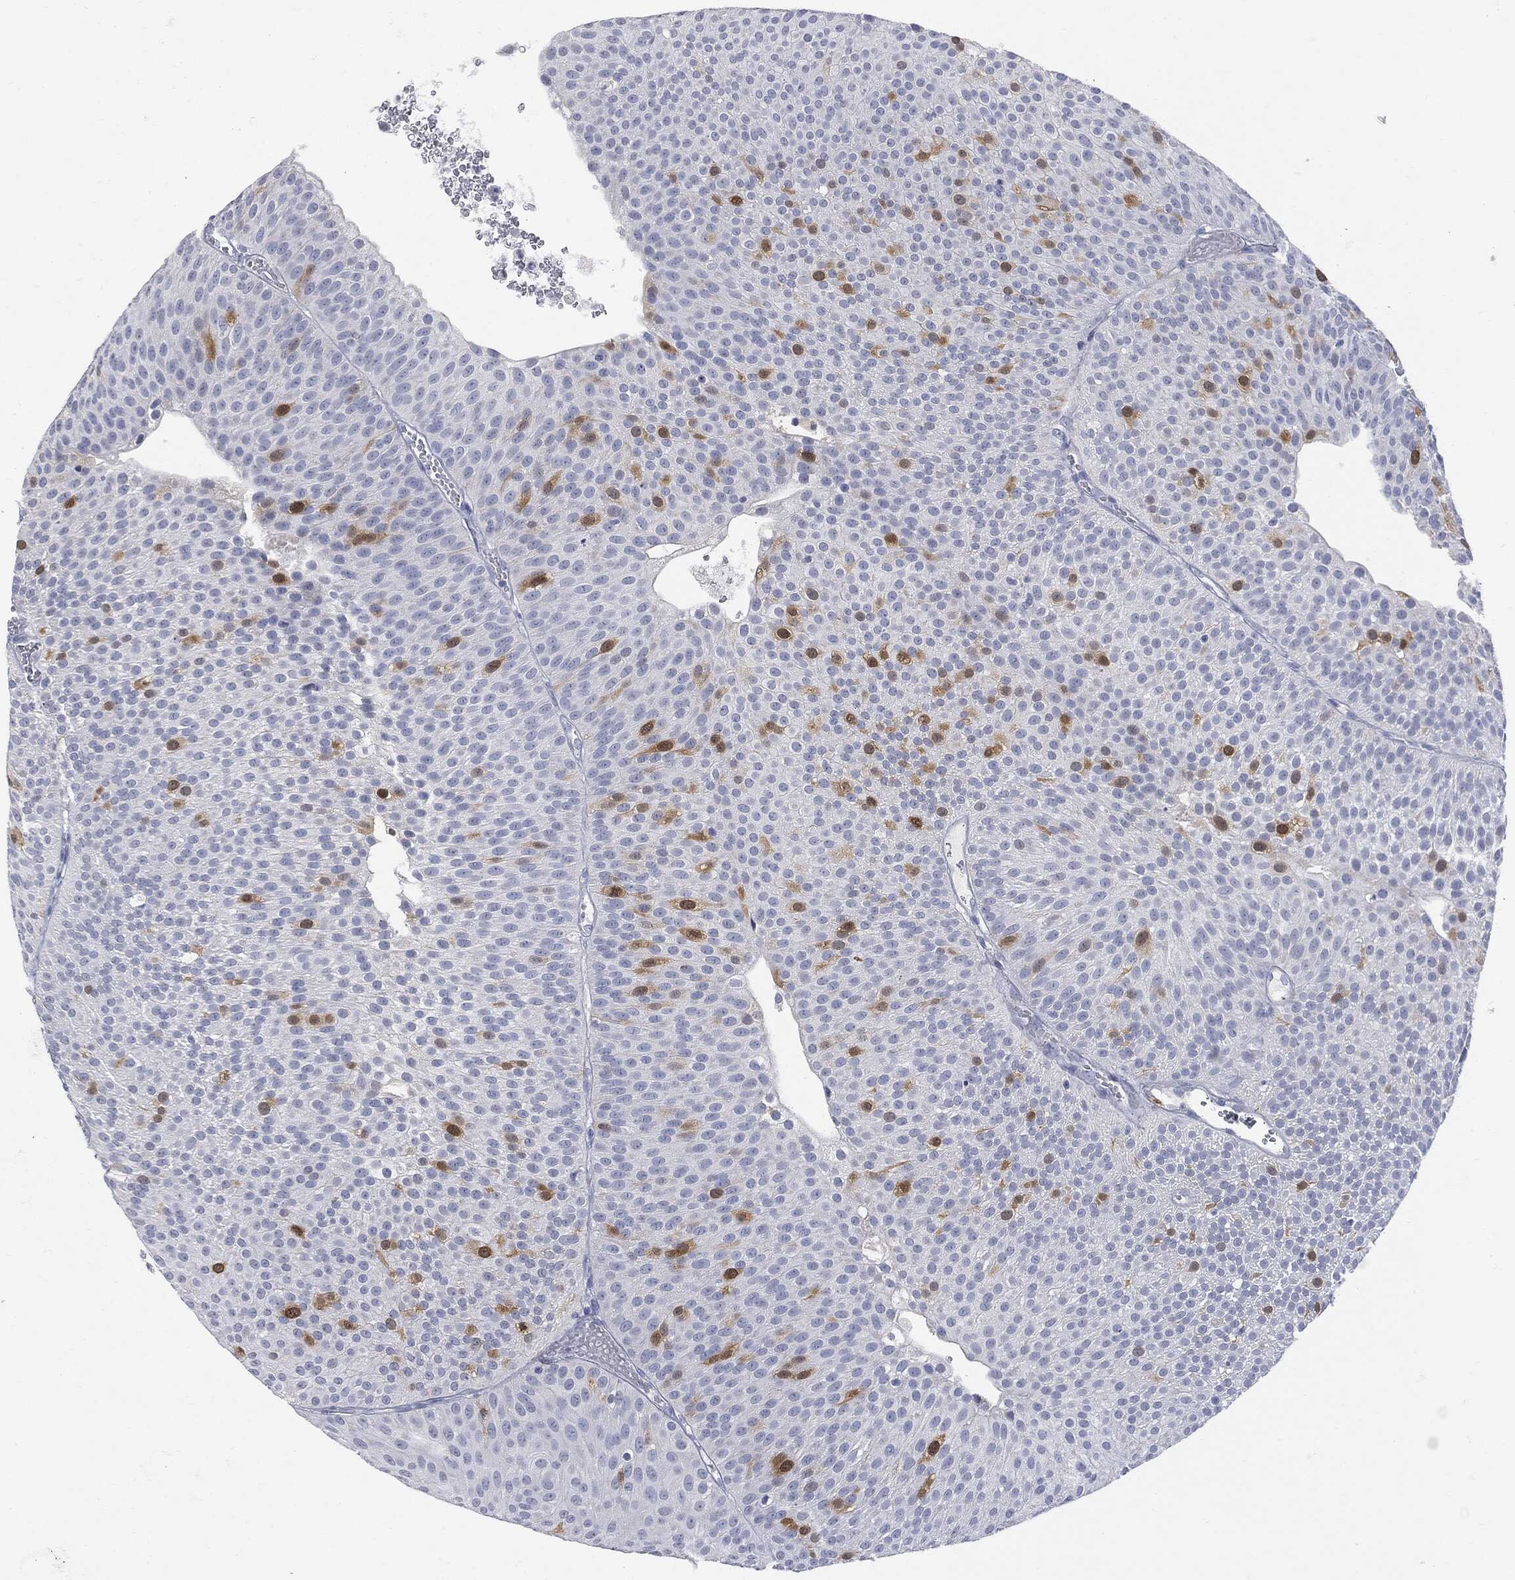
{"staining": {"intensity": "strong", "quantity": "<25%", "location": "cytoplasmic/membranous,nuclear"}, "tissue": "urothelial cancer", "cell_type": "Tumor cells", "image_type": "cancer", "snomed": [{"axis": "morphology", "description": "Urothelial carcinoma, Low grade"}, {"axis": "topography", "description": "Urinary bladder"}], "caption": "IHC of low-grade urothelial carcinoma reveals medium levels of strong cytoplasmic/membranous and nuclear staining in about <25% of tumor cells.", "gene": "UBE2C", "patient": {"sex": "male", "age": 65}}